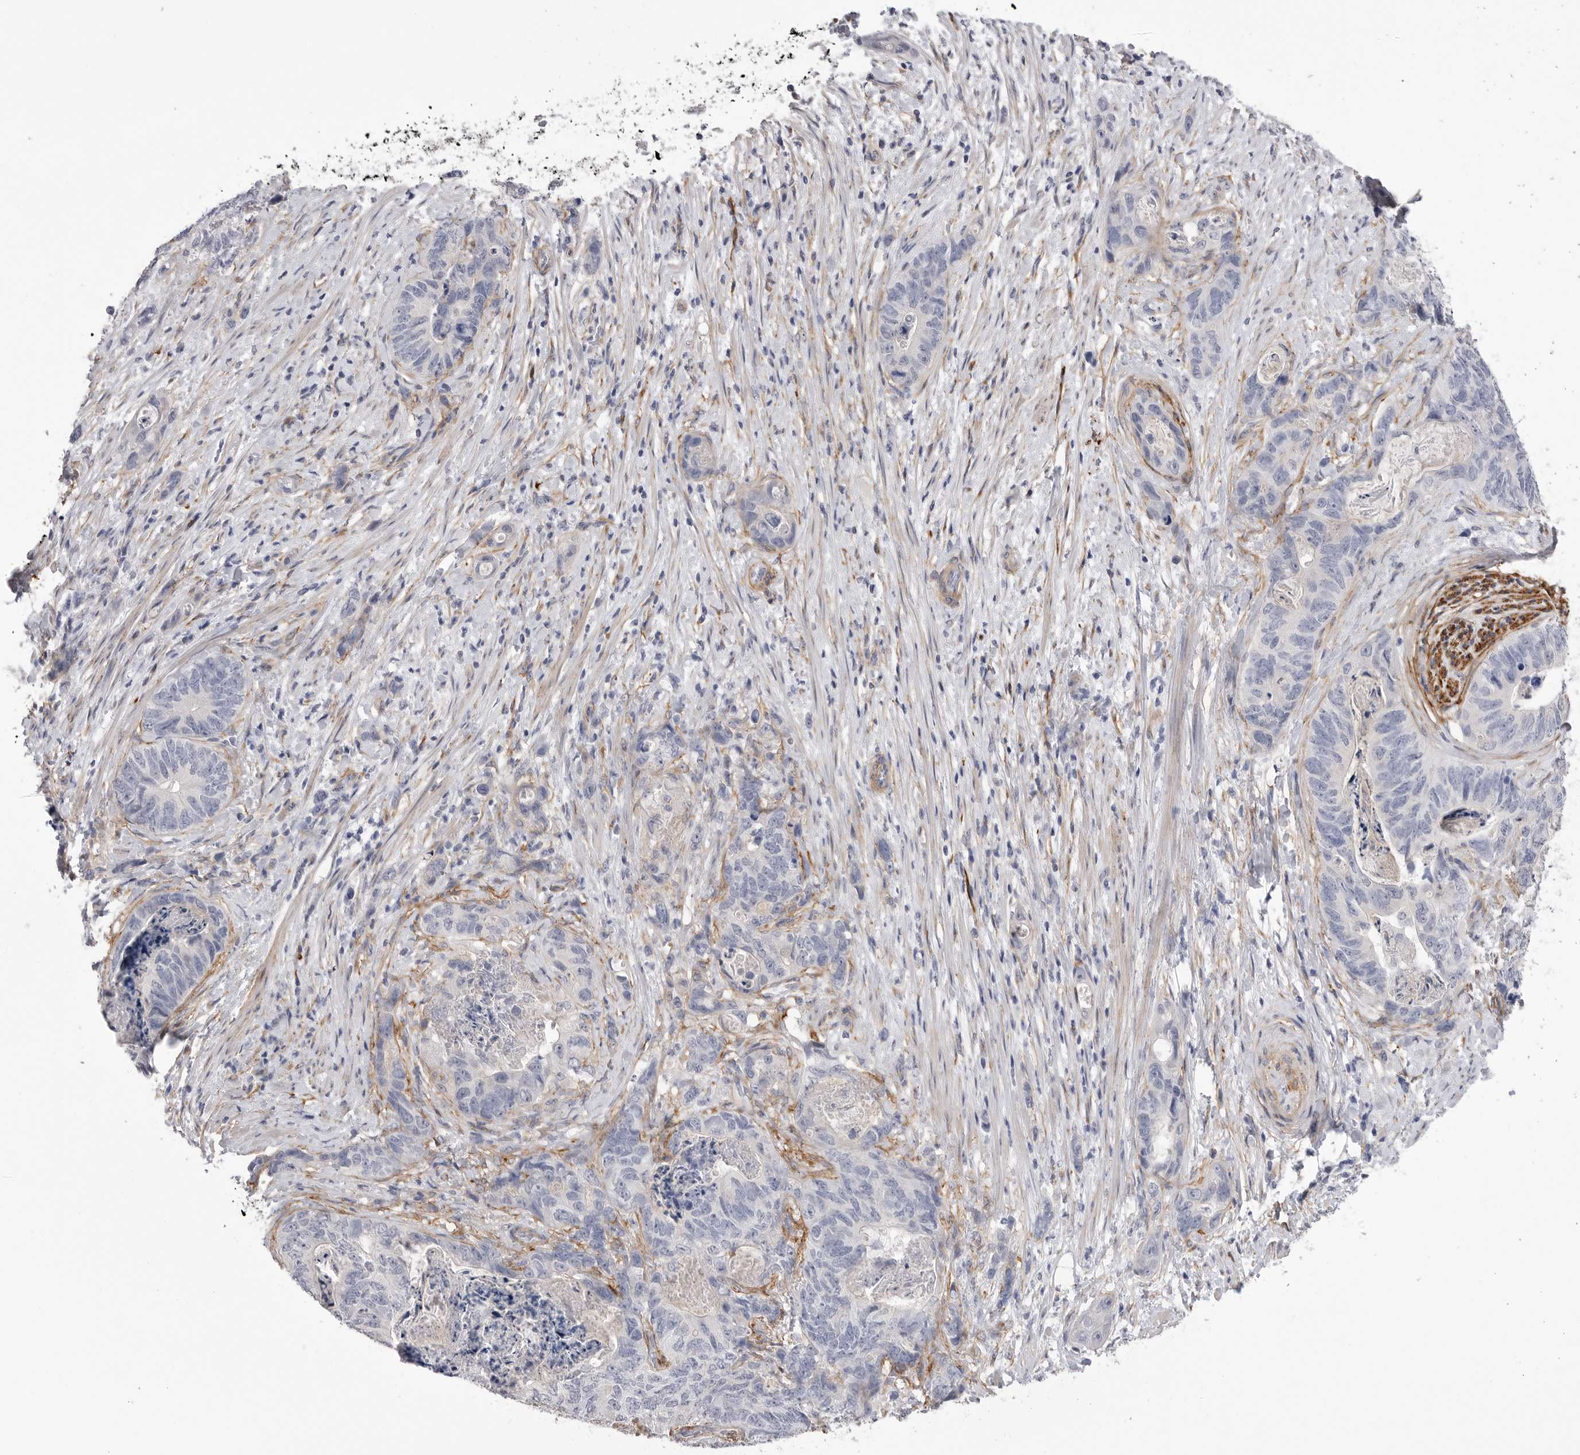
{"staining": {"intensity": "negative", "quantity": "none", "location": "none"}, "tissue": "stomach cancer", "cell_type": "Tumor cells", "image_type": "cancer", "snomed": [{"axis": "morphology", "description": "Normal tissue, NOS"}, {"axis": "morphology", "description": "Adenocarcinoma, NOS"}, {"axis": "topography", "description": "Stomach"}], "caption": "An image of stomach adenocarcinoma stained for a protein reveals no brown staining in tumor cells.", "gene": "AKAP12", "patient": {"sex": "female", "age": 89}}